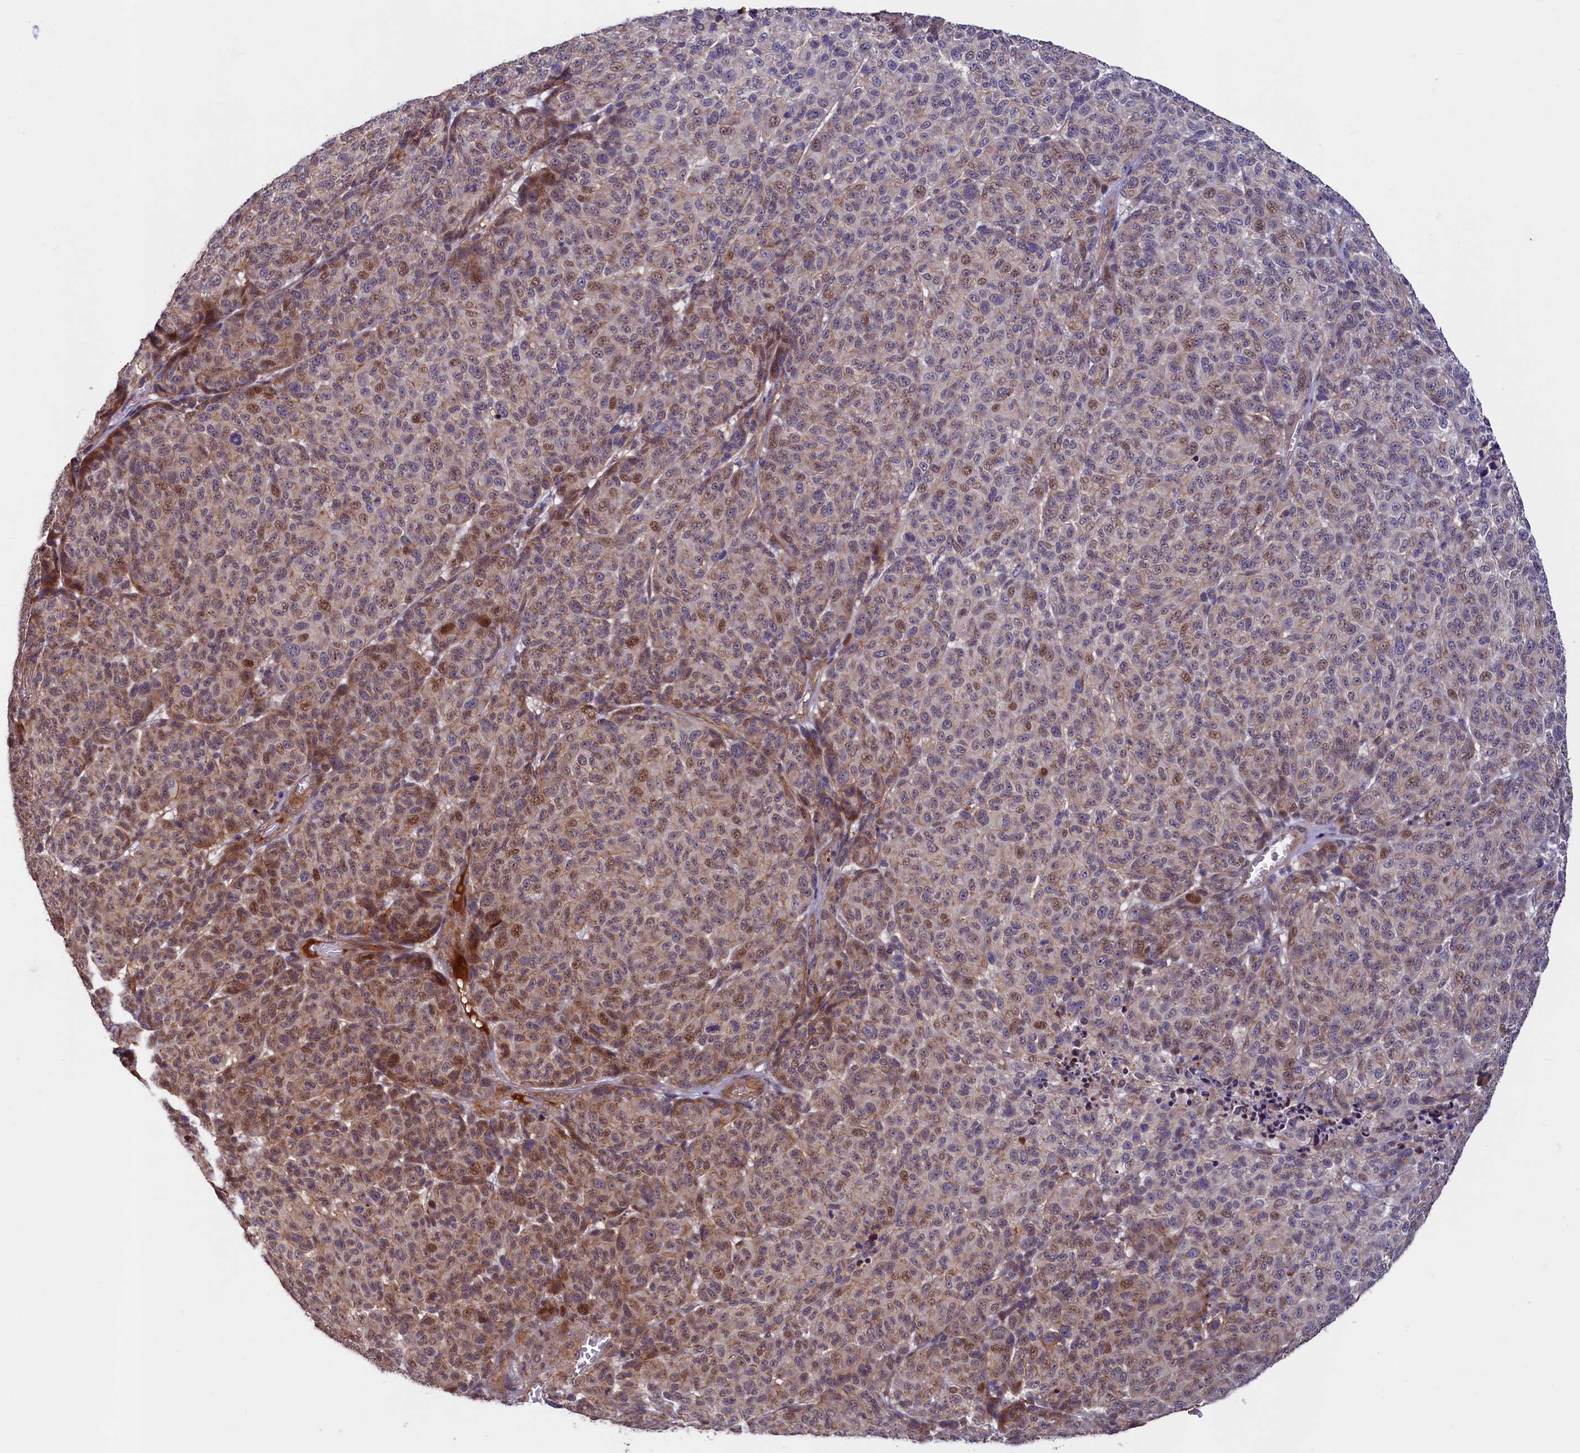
{"staining": {"intensity": "weak", "quantity": "25%-75%", "location": "nuclear"}, "tissue": "melanoma", "cell_type": "Tumor cells", "image_type": "cancer", "snomed": [{"axis": "morphology", "description": "Malignant melanoma, NOS"}, {"axis": "topography", "description": "Skin"}], "caption": "A brown stain highlights weak nuclear staining of a protein in human malignant melanoma tumor cells.", "gene": "DUOXA1", "patient": {"sex": "male", "age": 49}}